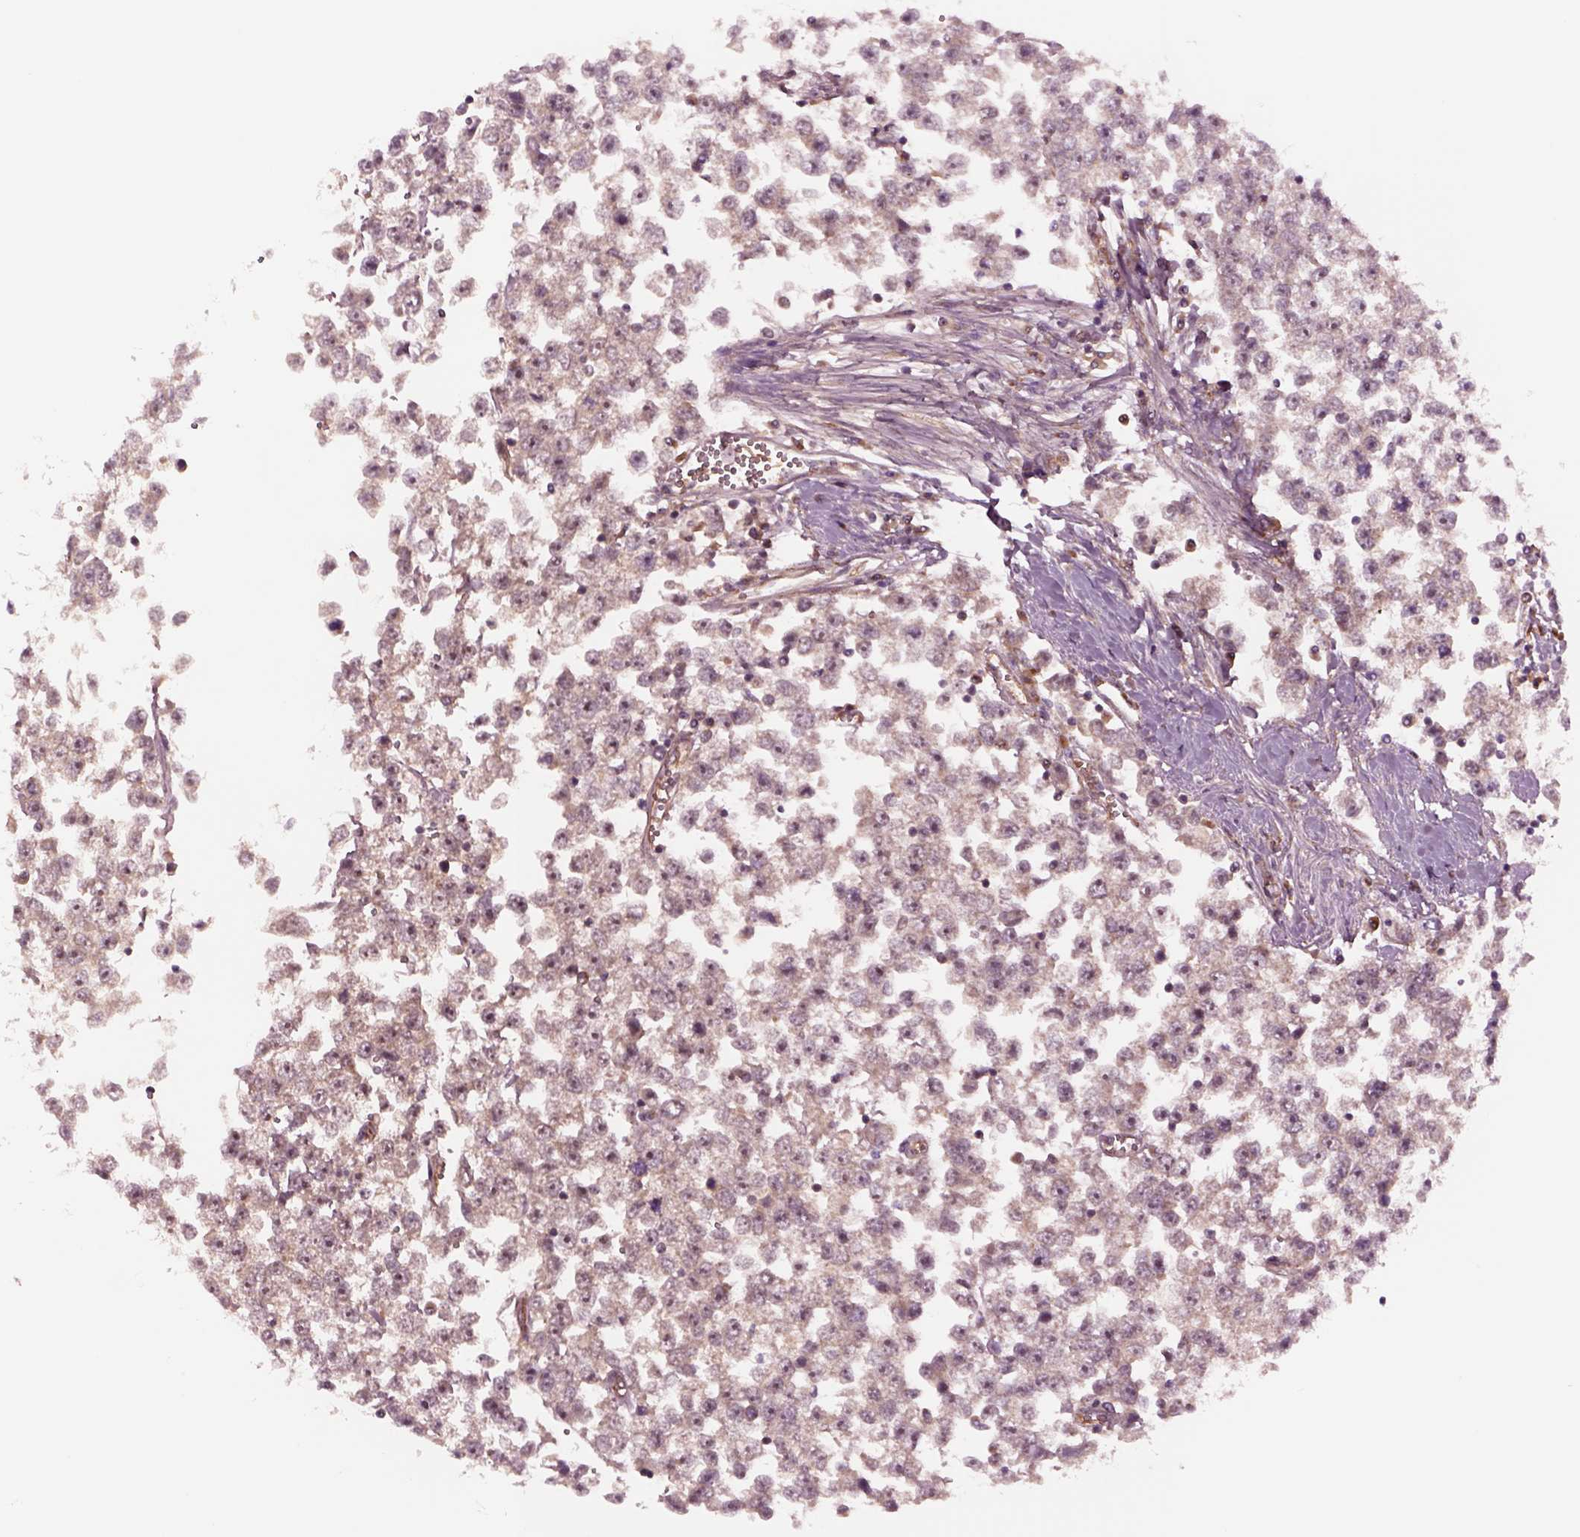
{"staining": {"intensity": "weak", "quantity": "25%-75%", "location": "cytoplasmic/membranous"}, "tissue": "testis cancer", "cell_type": "Tumor cells", "image_type": "cancer", "snomed": [{"axis": "morphology", "description": "Seminoma, NOS"}, {"axis": "topography", "description": "Testis"}], "caption": "IHC histopathology image of seminoma (testis) stained for a protein (brown), which reveals low levels of weak cytoplasmic/membranous expression in approximately 25%-75% of tumor cells.", "gene": "HTR1B", "patient": {"sex": "male", "age": 34}}